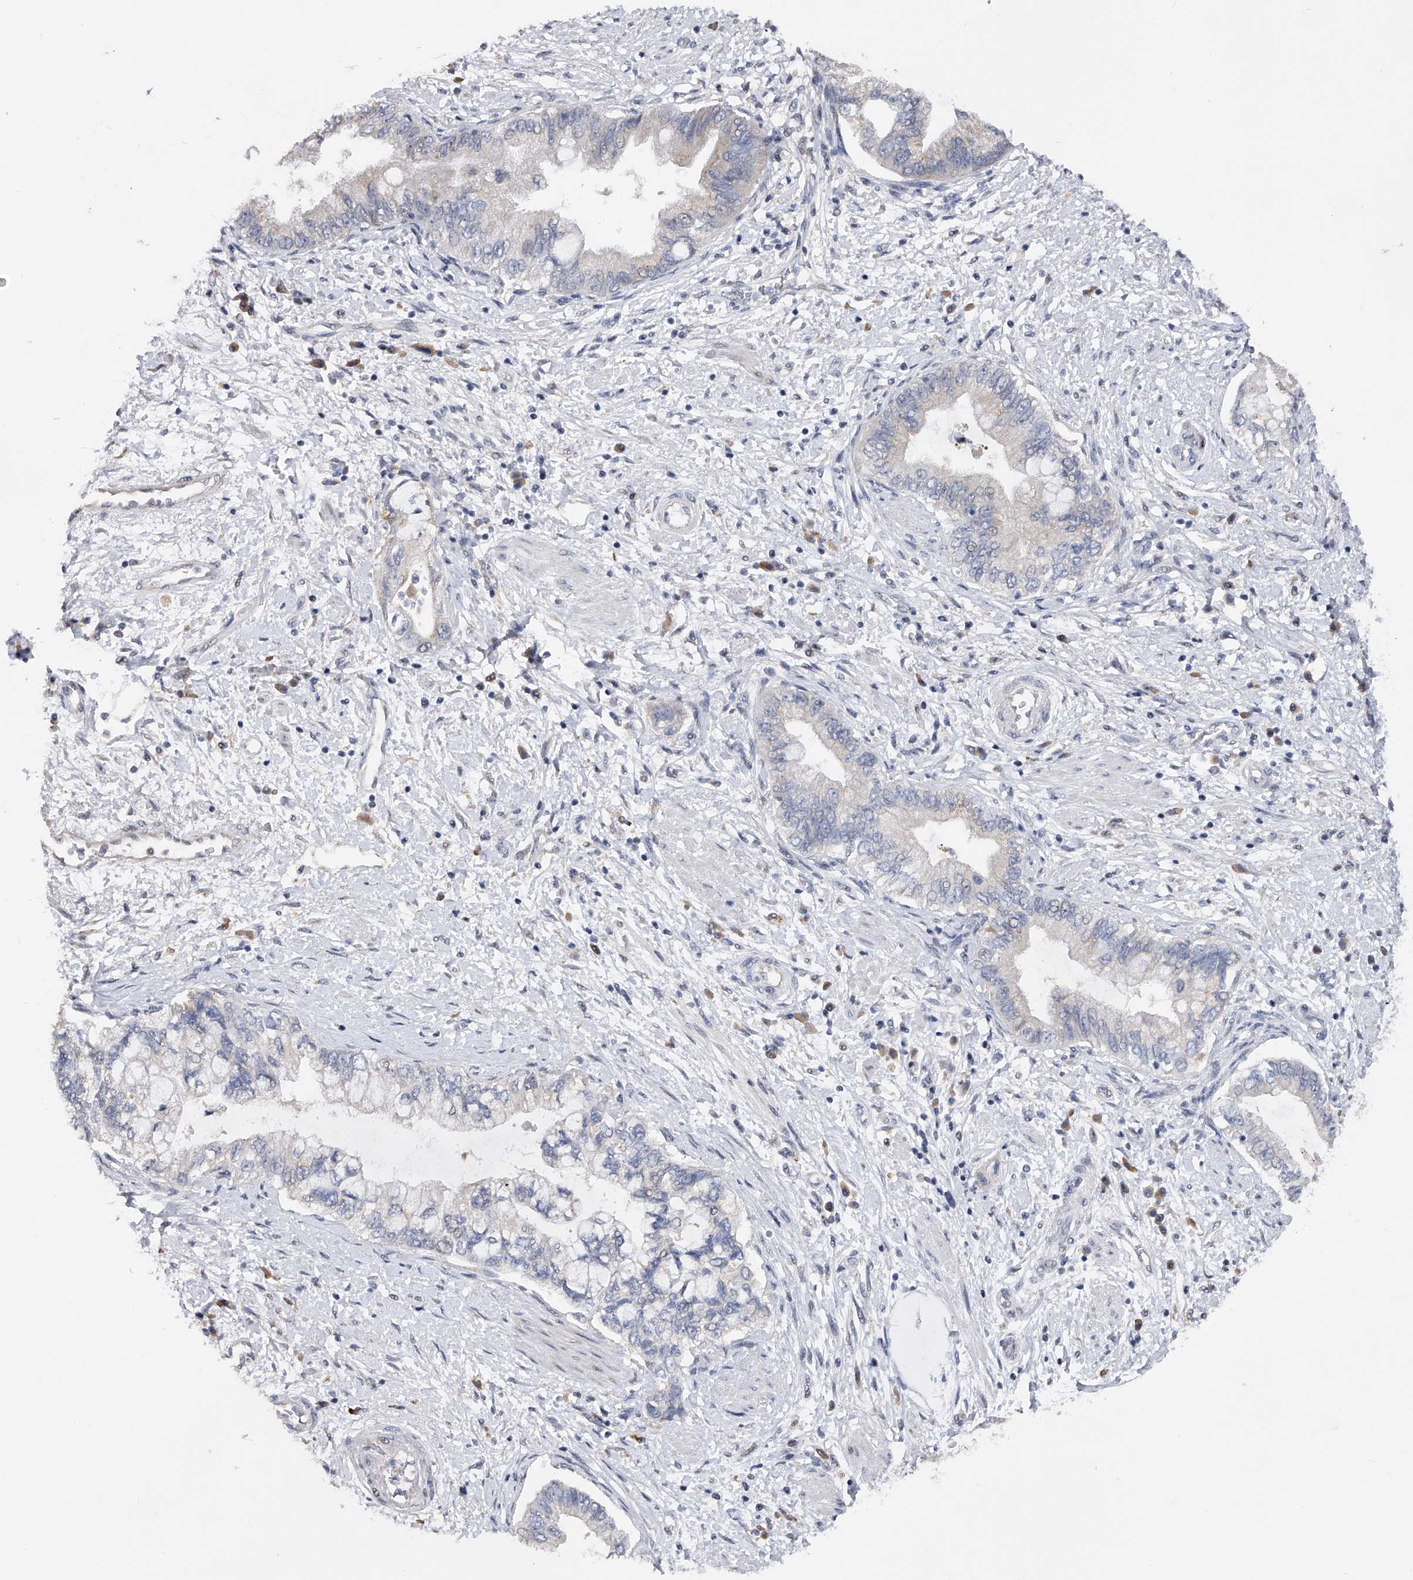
{"staining": {"intensity": "negative", "quantity": "none", "location": "none"}, "tissue": "pancreatic cancer", "cell_type": "Tumor cells", "image_type": "cancer", "snomed": [{"axis": "morphology", "description": "Adenocarcinoma, NOS"}, {"axis": "topography", "description": "Pancreas"}], "caption": "Immunohistochemistry of human pancreatic adenocarcinoma shows no staining in tumor cells.", "gene": "RWDD2A", "patient": {"sex": "female", "age": 73}}